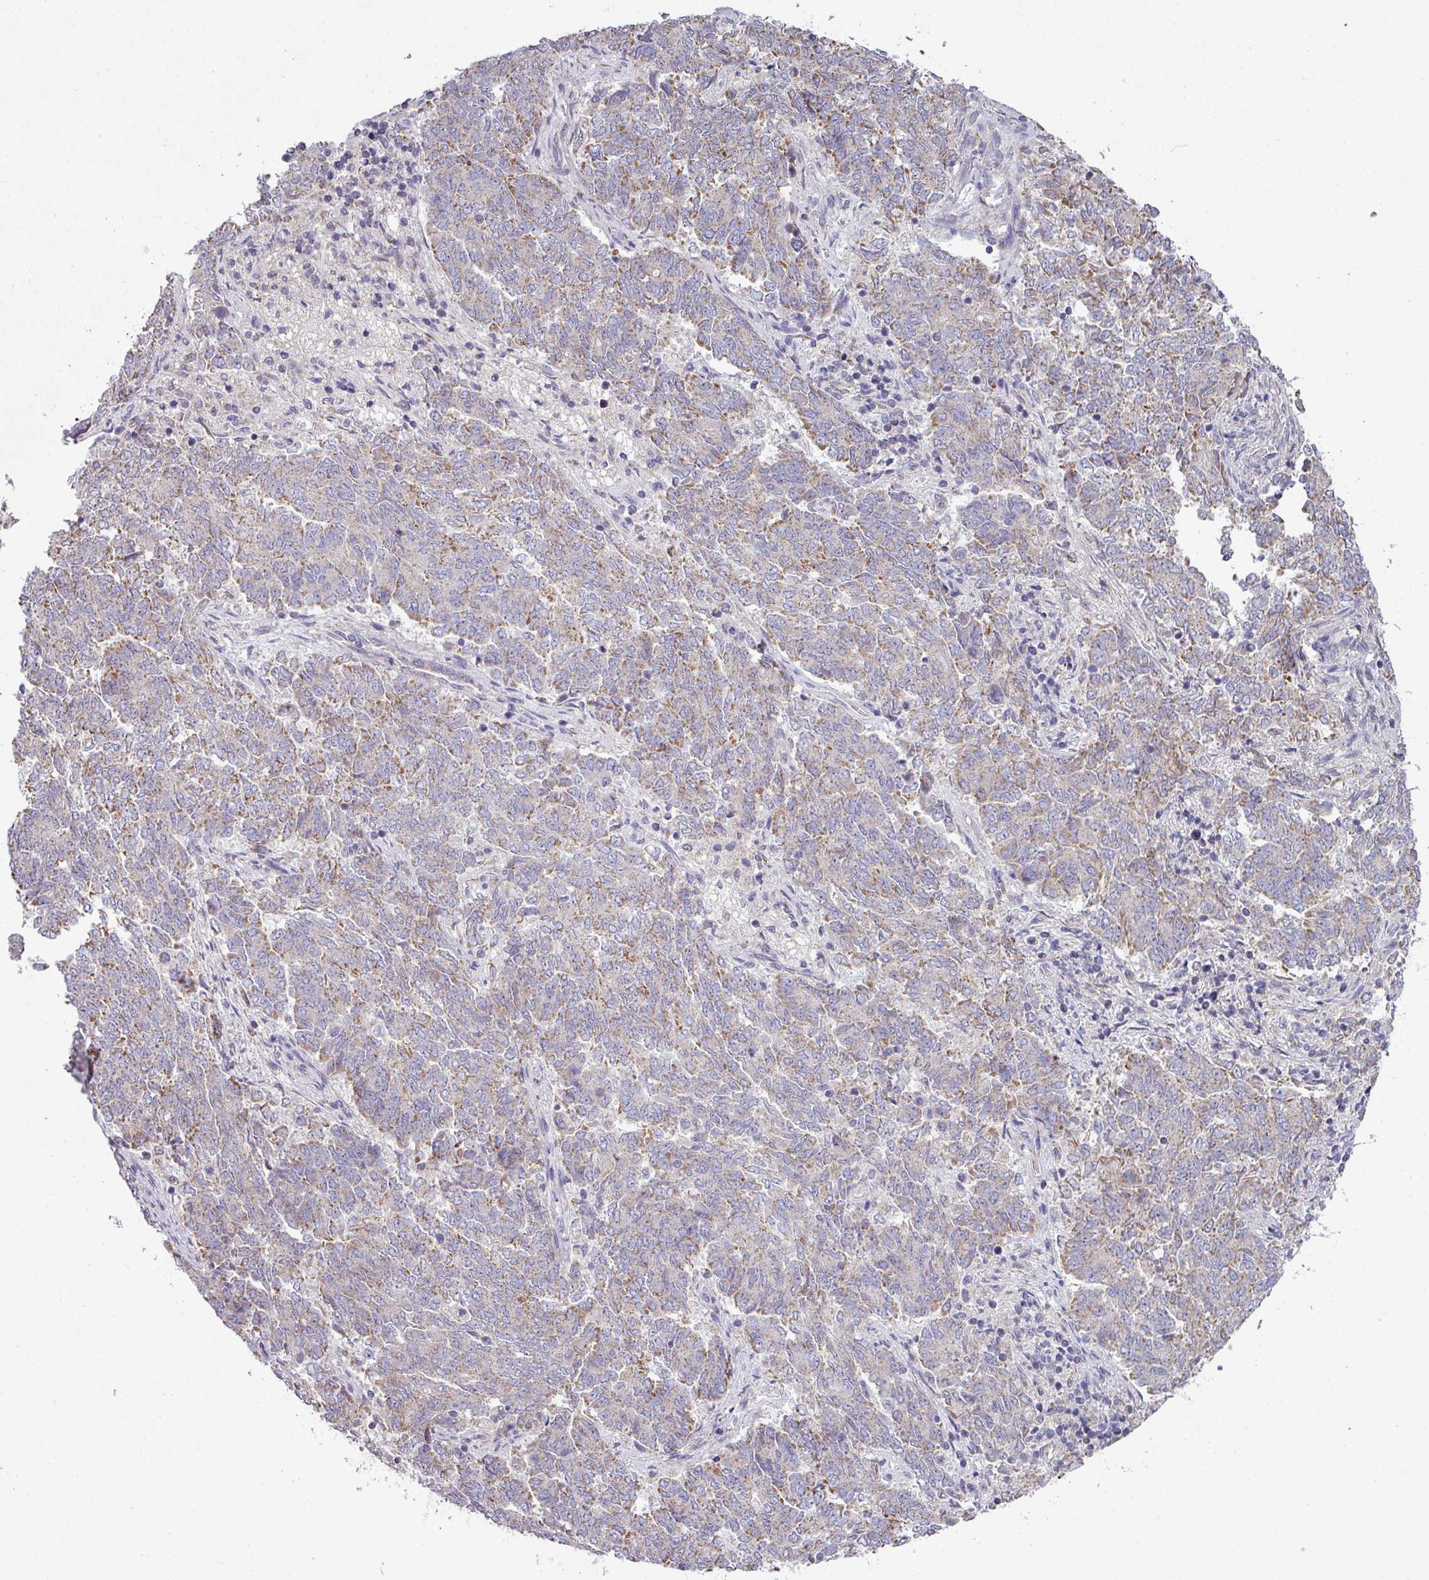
{"staining": {"intensity": "weak", "quantity": "25%-75%", "location": "cytoplasmic/membranous"}, "tissue": "endometrial cancer", "cell_type": "Tumor cells", "image_type": "cancer", "snomed": [{"axis": "morphology", "description": "Adenocarcinoma, NOS"}, {"axis": "topography", "description": "Endometrium"}], "caption": "Endometrial cancer tissue displays weak cytoplasmic/membranous expression in about 25%-75% of tumor cells", "gene": "LRRC9", "patient": {"sex": "female", "age": 80}}